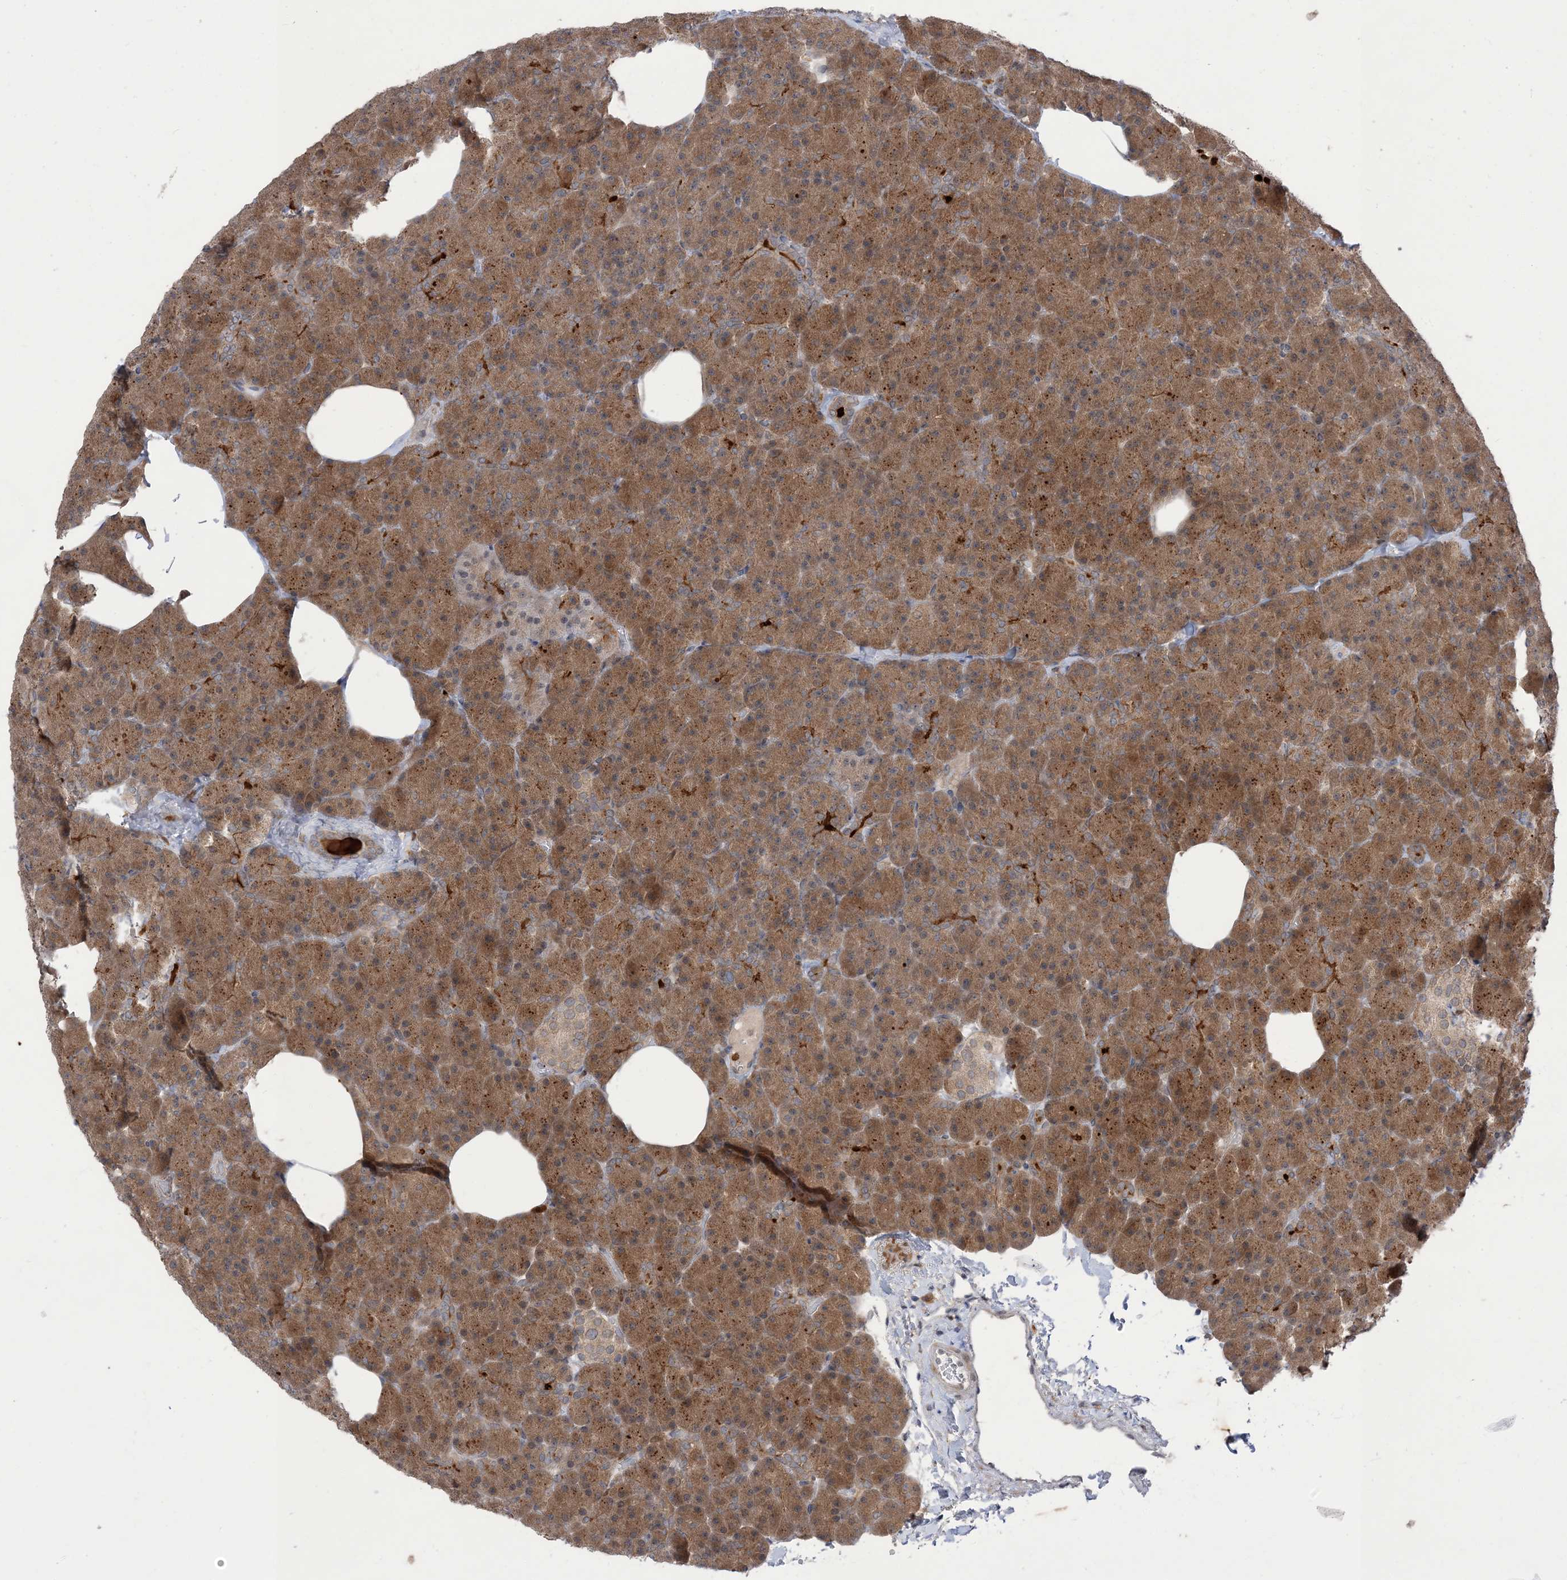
{"staining": {"intensity": "moderate", "quantity": ">75%", "location": "cytoplasmic/membranous"}, "tissue": "pancreas", "cell_type": "Exocrine glandular cells", "image_type": "normal", "snomed": [{"axis": "morphology", "description": "Normal tissue, NOS"}, {"axis": "morphology", "description": "Carcinoid, malignant, NOS"}, {"axis": "topography", "description": "Pancreas"}], "caption": "The histopathology image reveals staining of unremarkable pancreas, revealing moderate cytoplasmic/membranous protein staining (brown color) within exocrine glandular cells. (DAB (3,3'-diaminobenzidine) IHC, brown staining for protein, blue staining for nuclei).", "gene": "NAGK", "patient": {"sex": "female", "age": 35}}